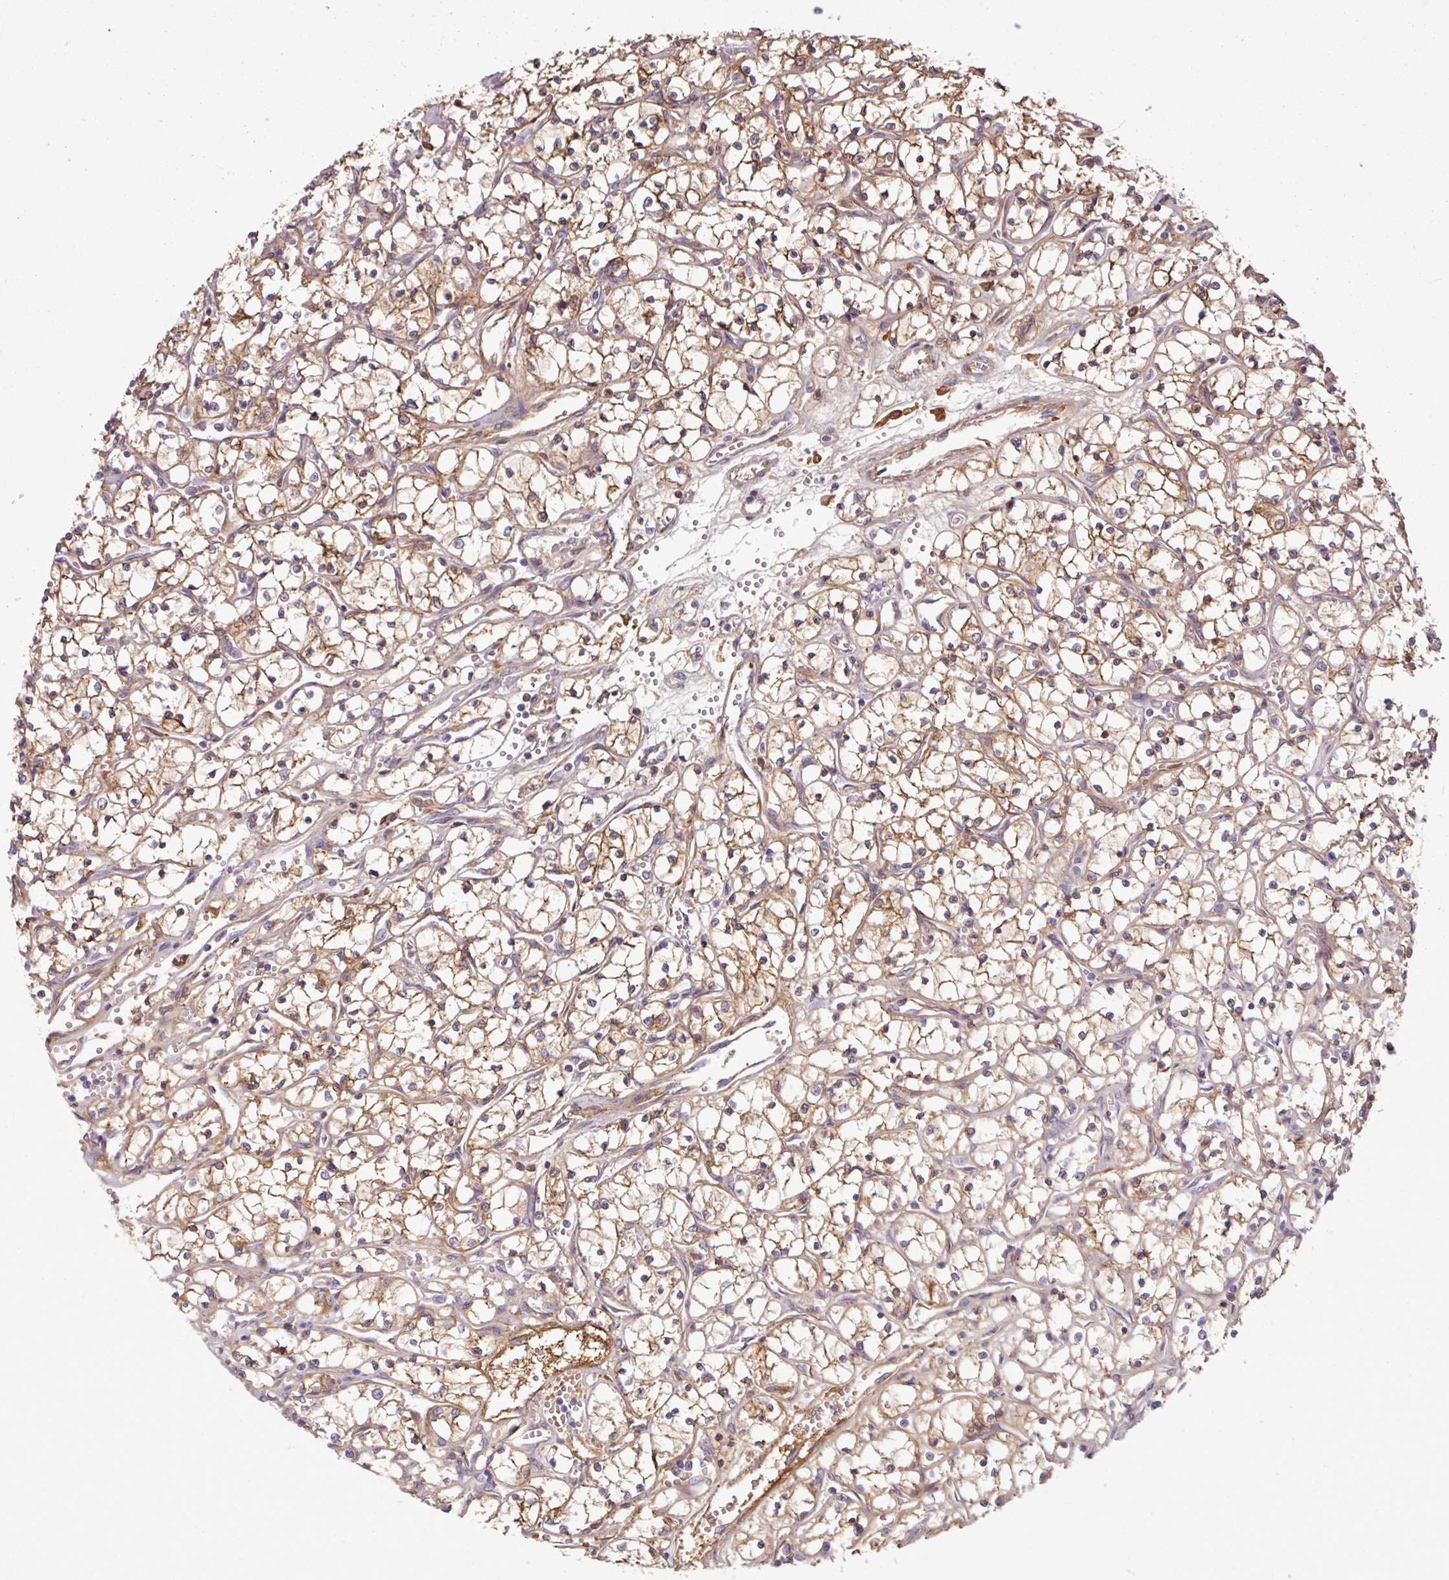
{"staining": {"intensity": "weak", "quantity": ">75%", "location": "cytoplasmic/membranous"}, "tissue": "renal cancer", "cell_type": "Tumor cells", "image_type": "cancer", "snomed": [{"axis": "morphology", "description": "Adenocarcinoma, NOS"}, {"axis": "topography", "description": "Kidney"}], "caption": "Human renal cancer stained for a protein (brown) reveals weak cytoplasmic/membranous positive expression in approximately >75% of tumor cells.", "gene": "C4B", "patient": {"sex": "female", "age": 69}}